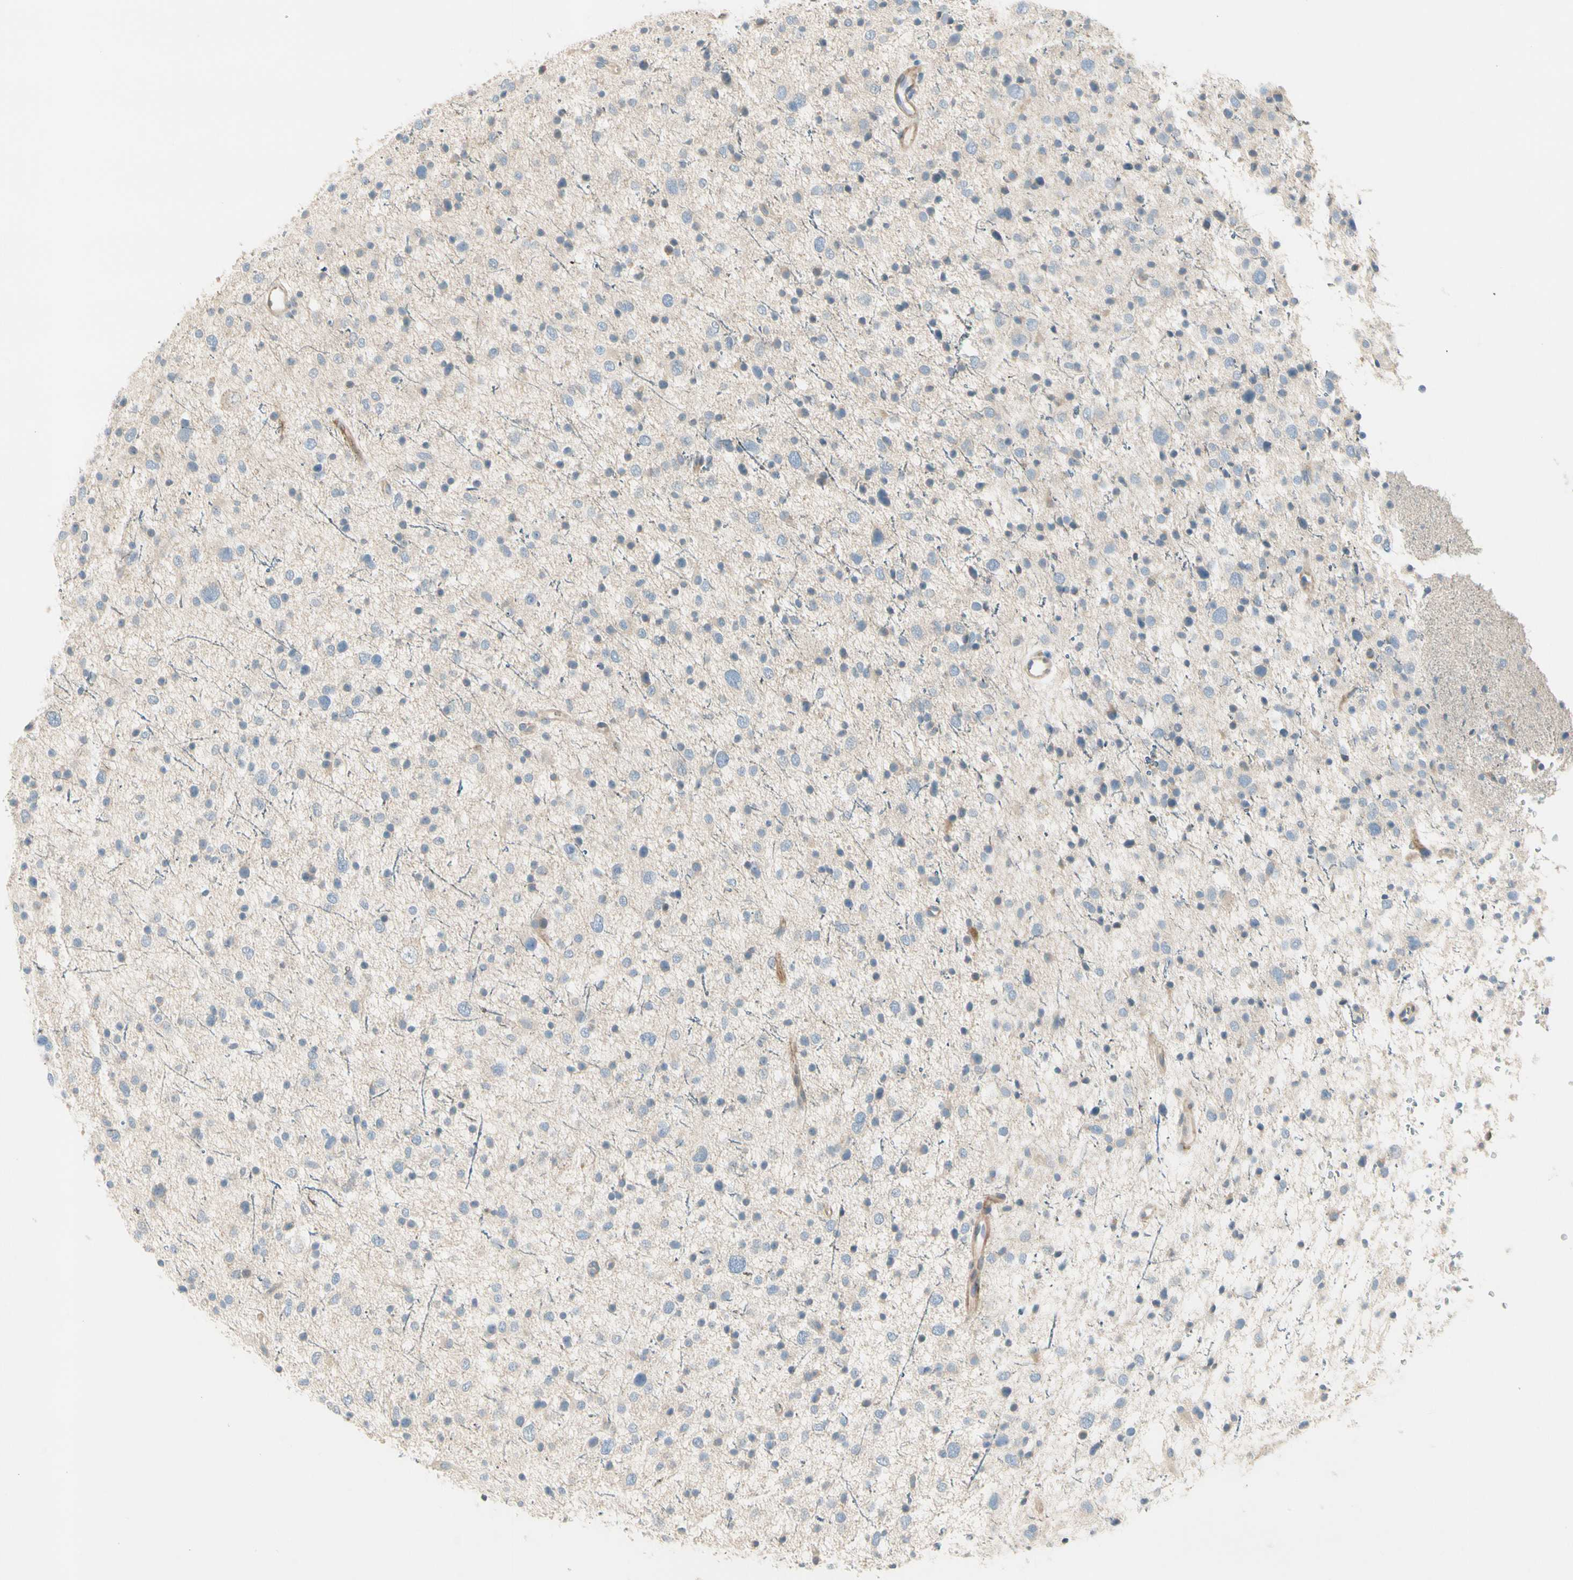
{"staining": {"intensity": "negative", "quantity": "none", "location": "none"}, "tissue": "glioma", "cell_type": "Tumor cells", "image_type": "cancer", "snomed": [{"axis": "morphology", "description": "Glioma, malignant, Low grade"}, {"axis": "topography", "description": "Brain"}], "caption": "Immunohistochemistry micrograph of malignant glioma (low-grade) stained for a protein (brown), which shows no expression in tumor cells.", "gene": "ADGRA3", "patient": {"sex": "female", "age": 37}}